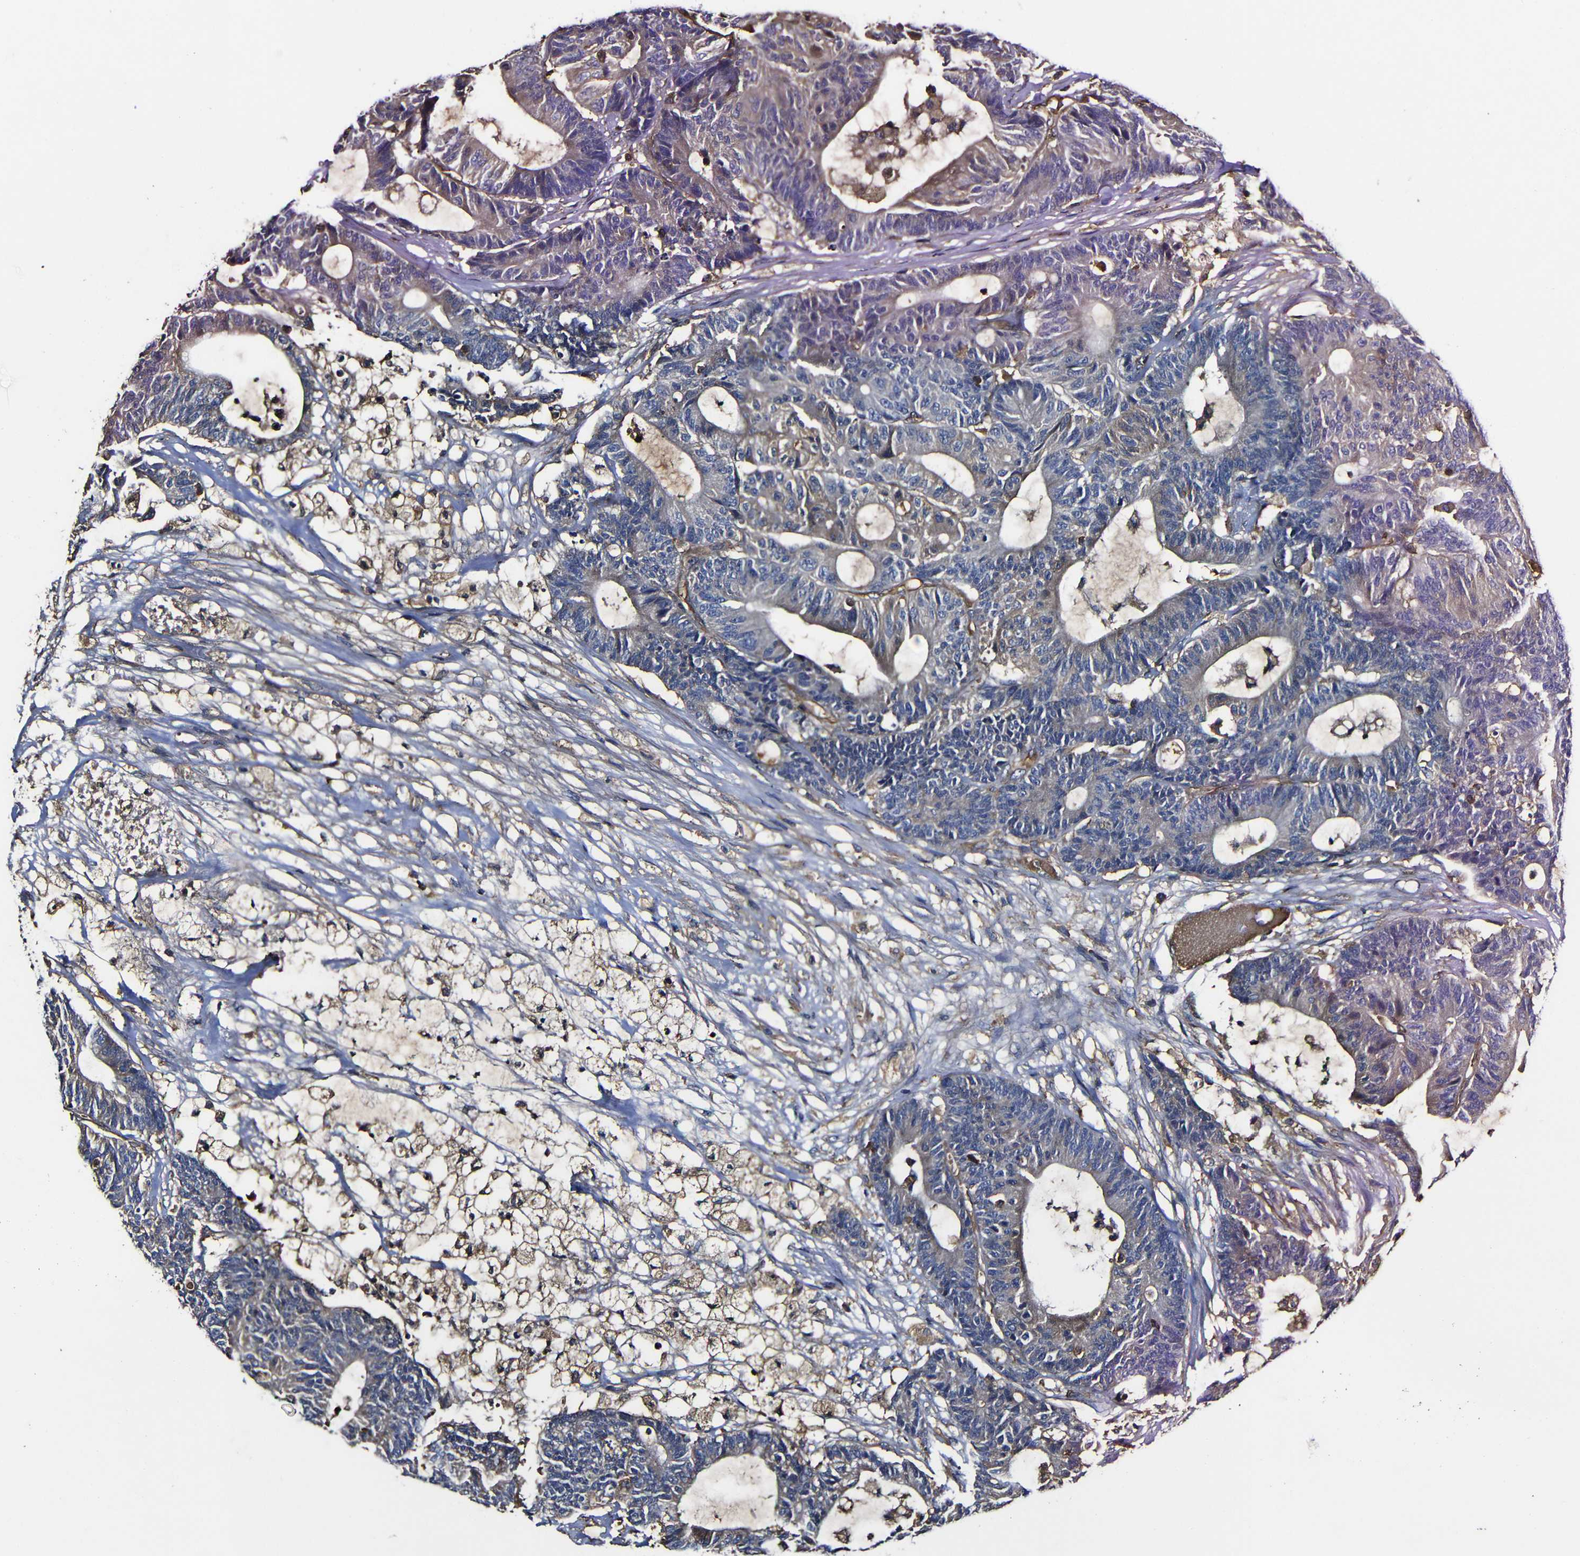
{"staining": {"intensity": "moderate", "quantity": "25%-75%", "location": "cytoplasmic/membranous"}, "tissue": "colorectal cancer", "cell_type": "Tumor cells", "image_type": "cancer", "snomed": [{"axis": "morphology", "description": "Adenocarcinoma, NOS"}, {"axis": "topography", "description": "Colon"}], "caption": "Colorectal cancer (adenocarcinoma) tissue reveals moderate cytoplasmic/membranous staining in approximately 25%-75% of tumor cells, visualized by immunohistochemistry.", "gene": "MSN", "patient": {"sex": "female", "age": 84}}